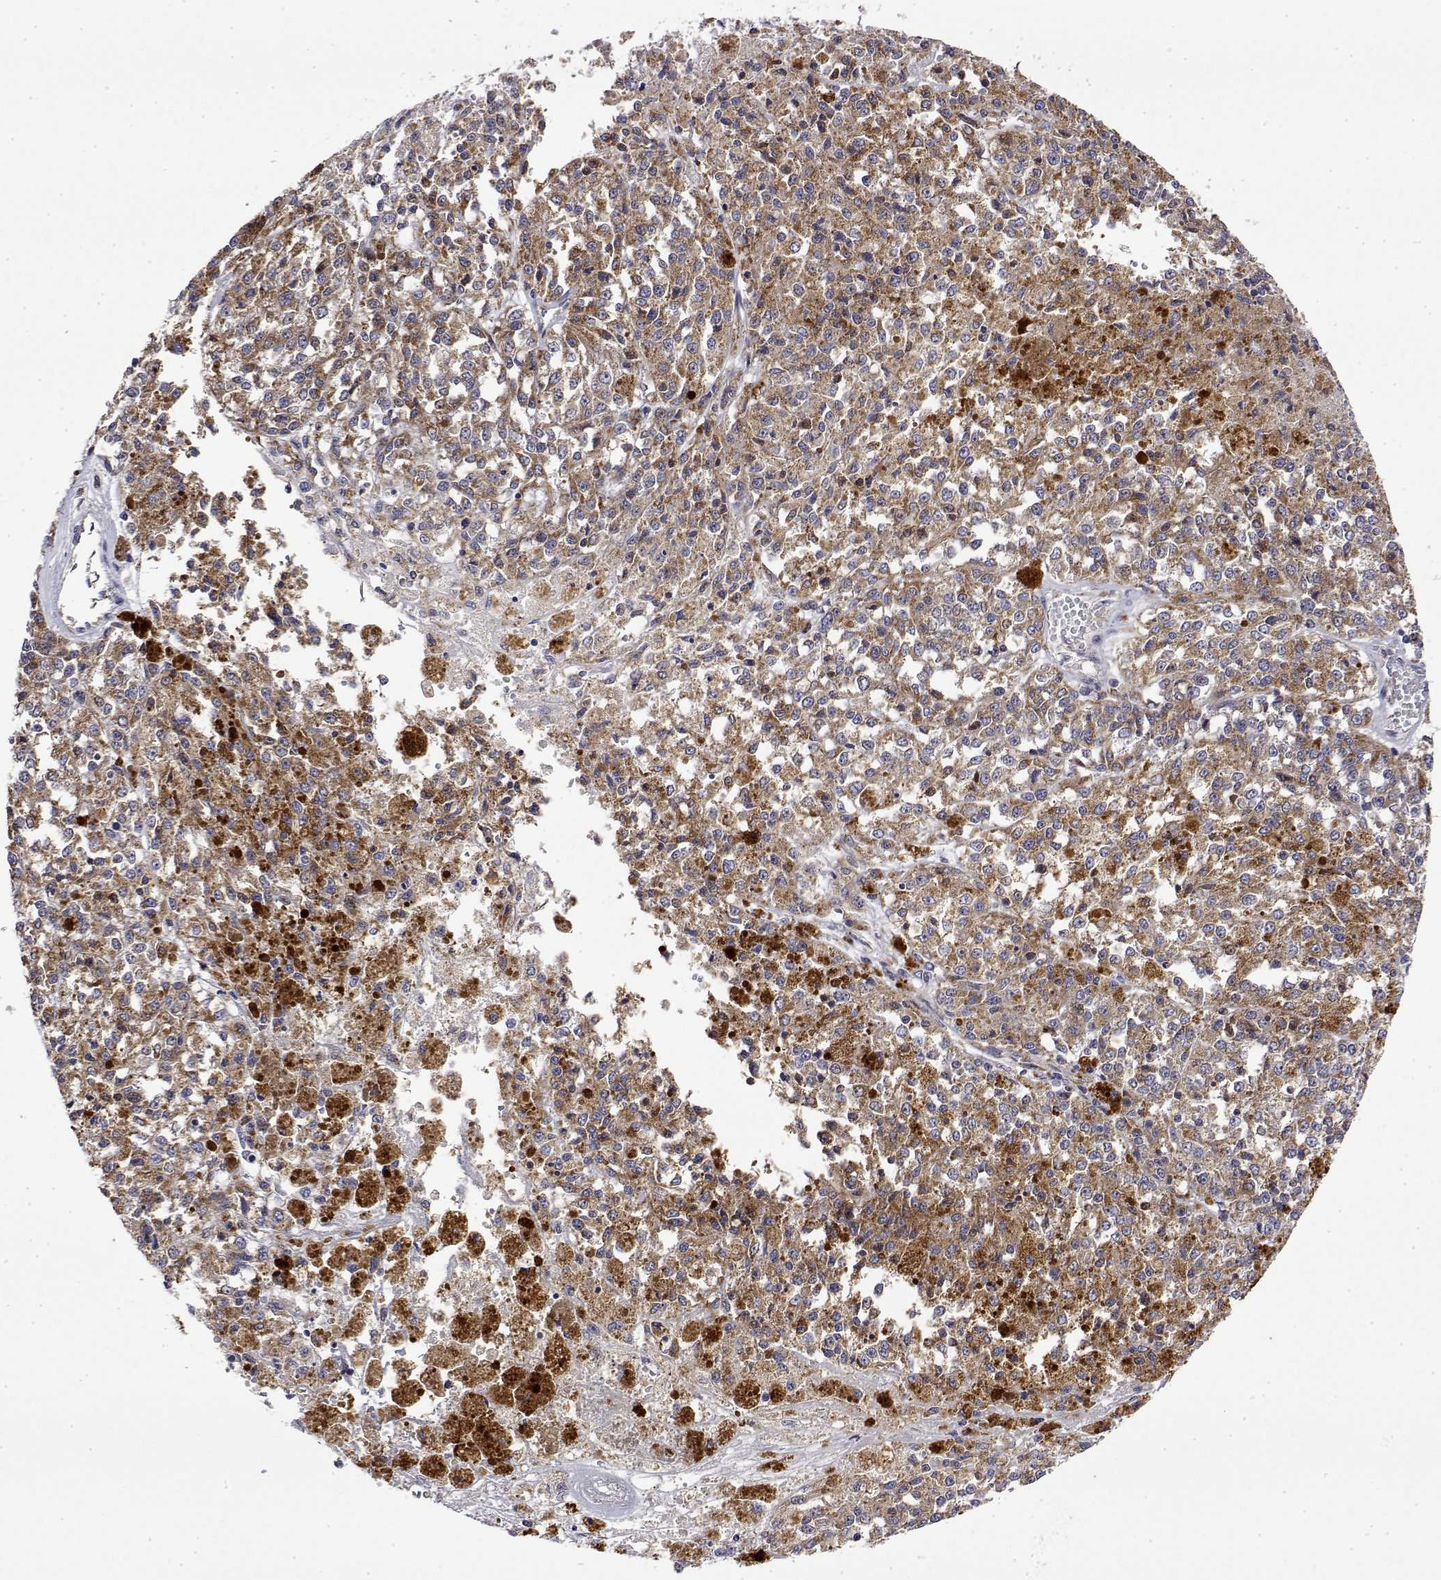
{"staining": {"intensity": "moderate", "quantity": ">75%", "location": "cytoplasmic/membranous"}, "tissue": "melanoma", "cell_type": "Tumor cells", "image_type": "cancer", "snomed": [{"axis": "morphology", "description": "Malignant melanoma, Metastatic site"}, {"axis": "topography", "description": "Lymph node"}], "caption": "Malignant melanoma (metastatic site) stained with a protein marker displays moderate staining in tumor cells.", "gene": "GADD45GIP1", "patient": {"sex": "female", "age": 64}}